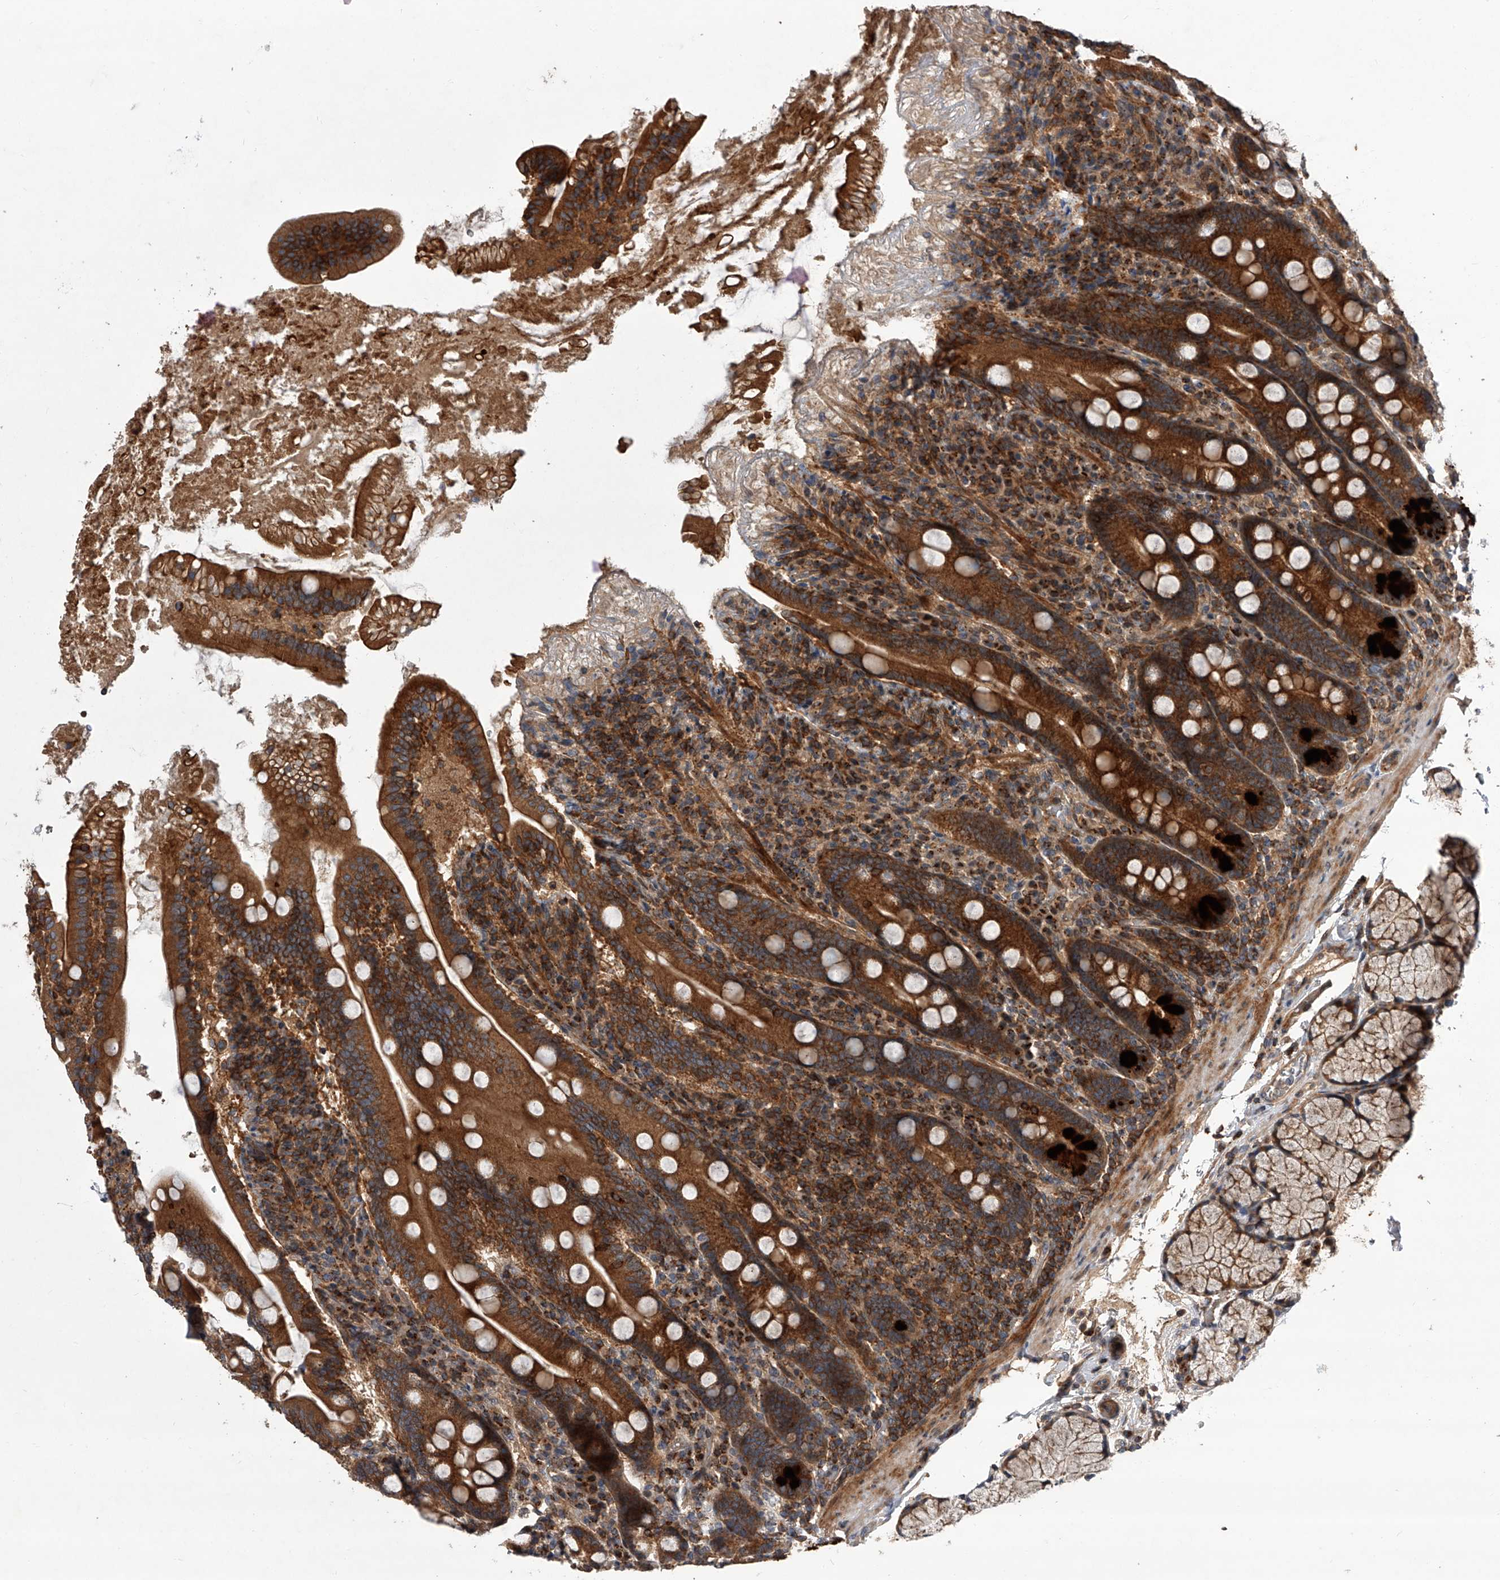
{"staining": {"intensity": "strong", "quantity": ">75%", "location": "cytoplasmic/membranous"}, "tissue": "duodenum", "cell_type": "Glandular cells", "image_type": "normal", "snomed": [{"axis": "morphology", "description": "Normal tissue, NOS"}, {"axis": "topography", "description": "Duodenum"}], "caption": "Strong cytoplasmic/membranous expression for a protein is seen in approximately >75% of glandular cells of benign duodenum using IHC.", "gene": "USP47", "patient": {"sex": "male", "age": 35}}